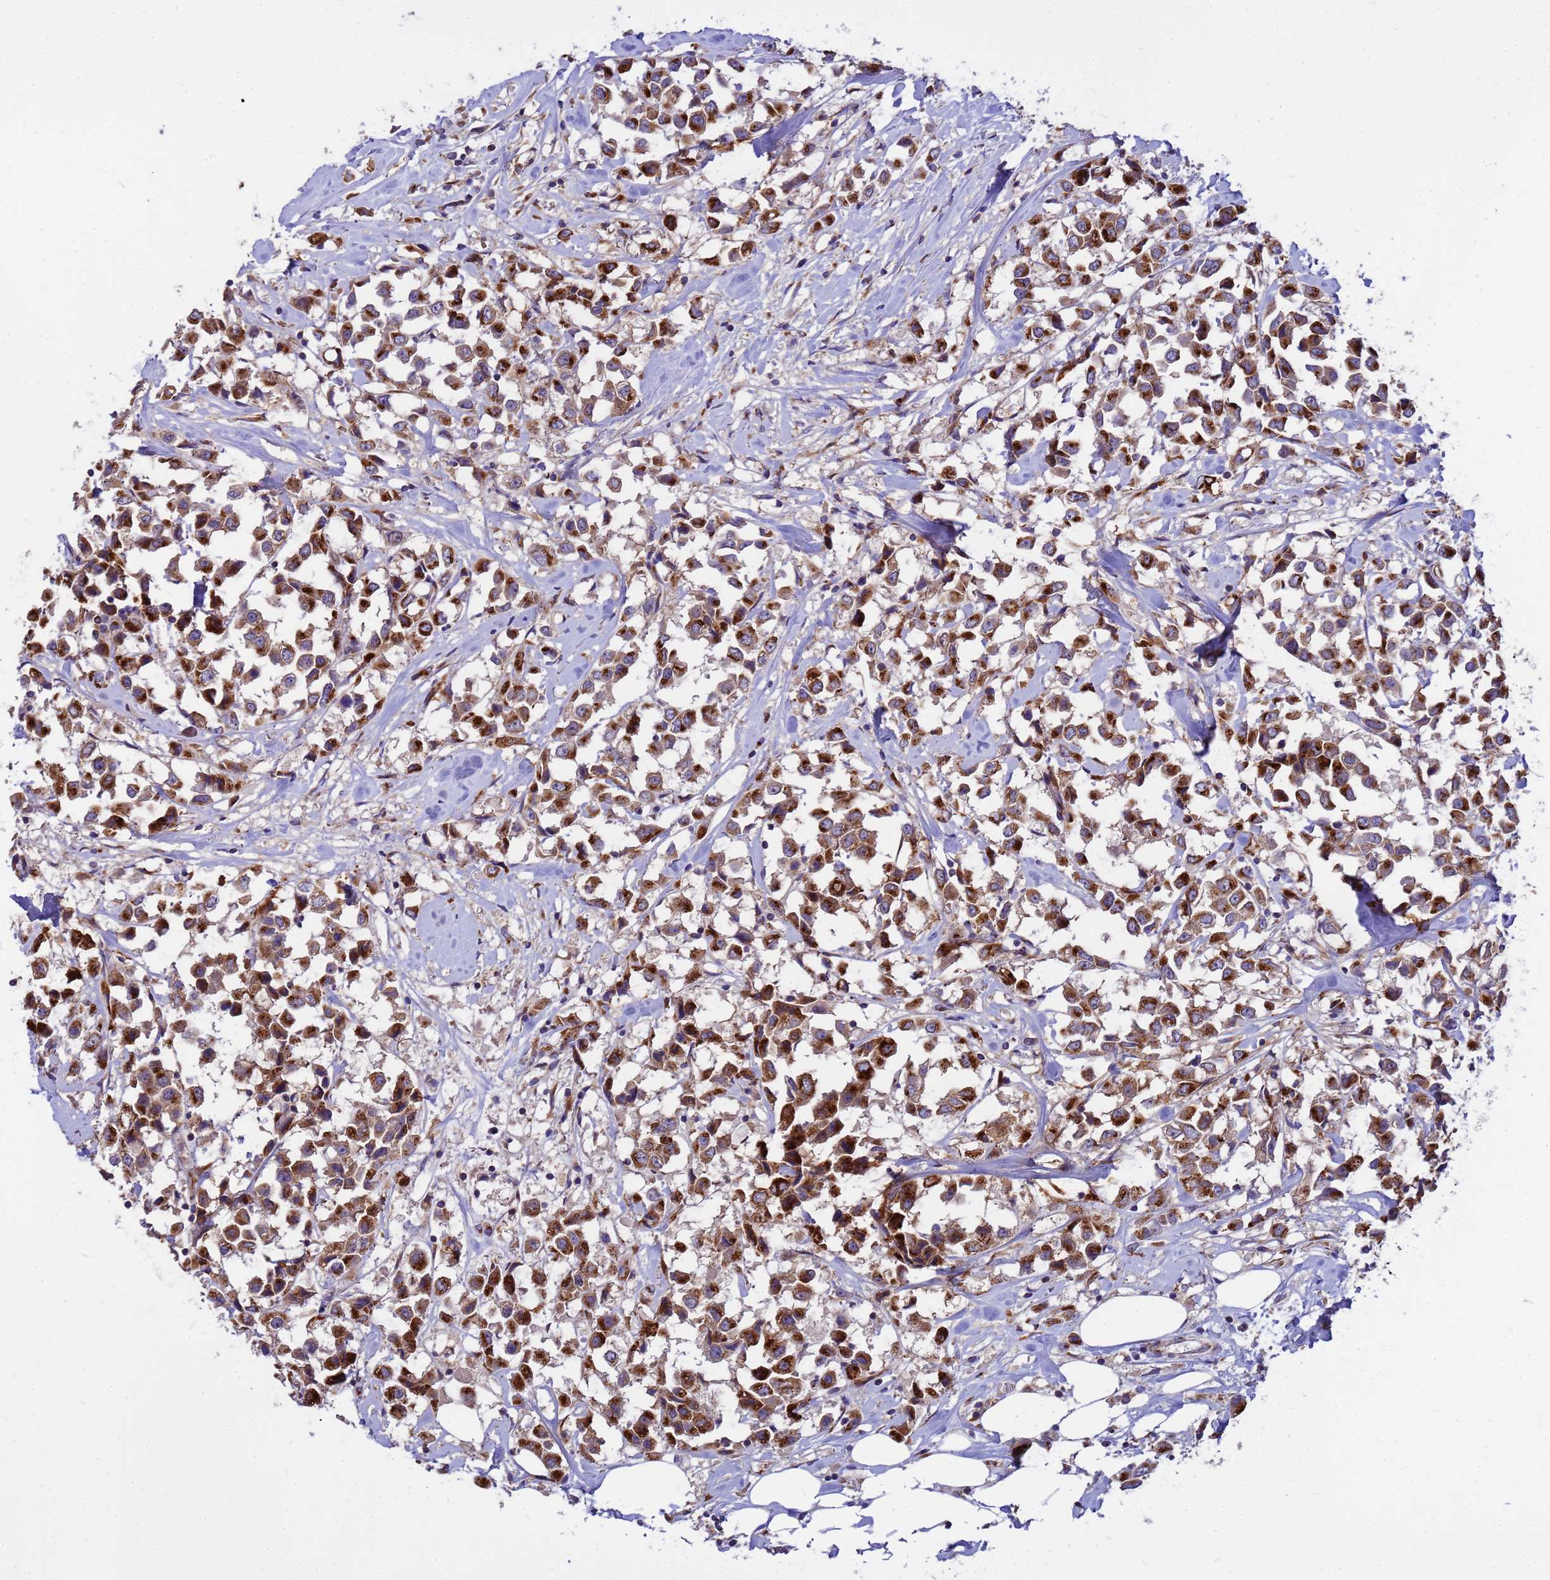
{"staining": {"intensity": "strong", "quantity": ">75%", "location": "cytoplasmic/membranous"}, "tissue": "breast cancer", "cell_type": "Tumor cells", "image_type": "cancer", "snomed": [{"axis": "morphology", "description": "Duct carcinoma"}, {"axis": "topography", "description": "Breast"}], "caption": "Immunohistochemical staining of human breast cancer (intraductal carcinoma) reveals high levels of strong cytoplasmic/membranous staining in approximately >75% of tumor cells. The staining is performed using DAB brown chromogen to label protein expression. The nuclei are counter-stained blue using hematoxylin.", "gene": "HPS3", "patient": {"sex": "female", "age": 61}}